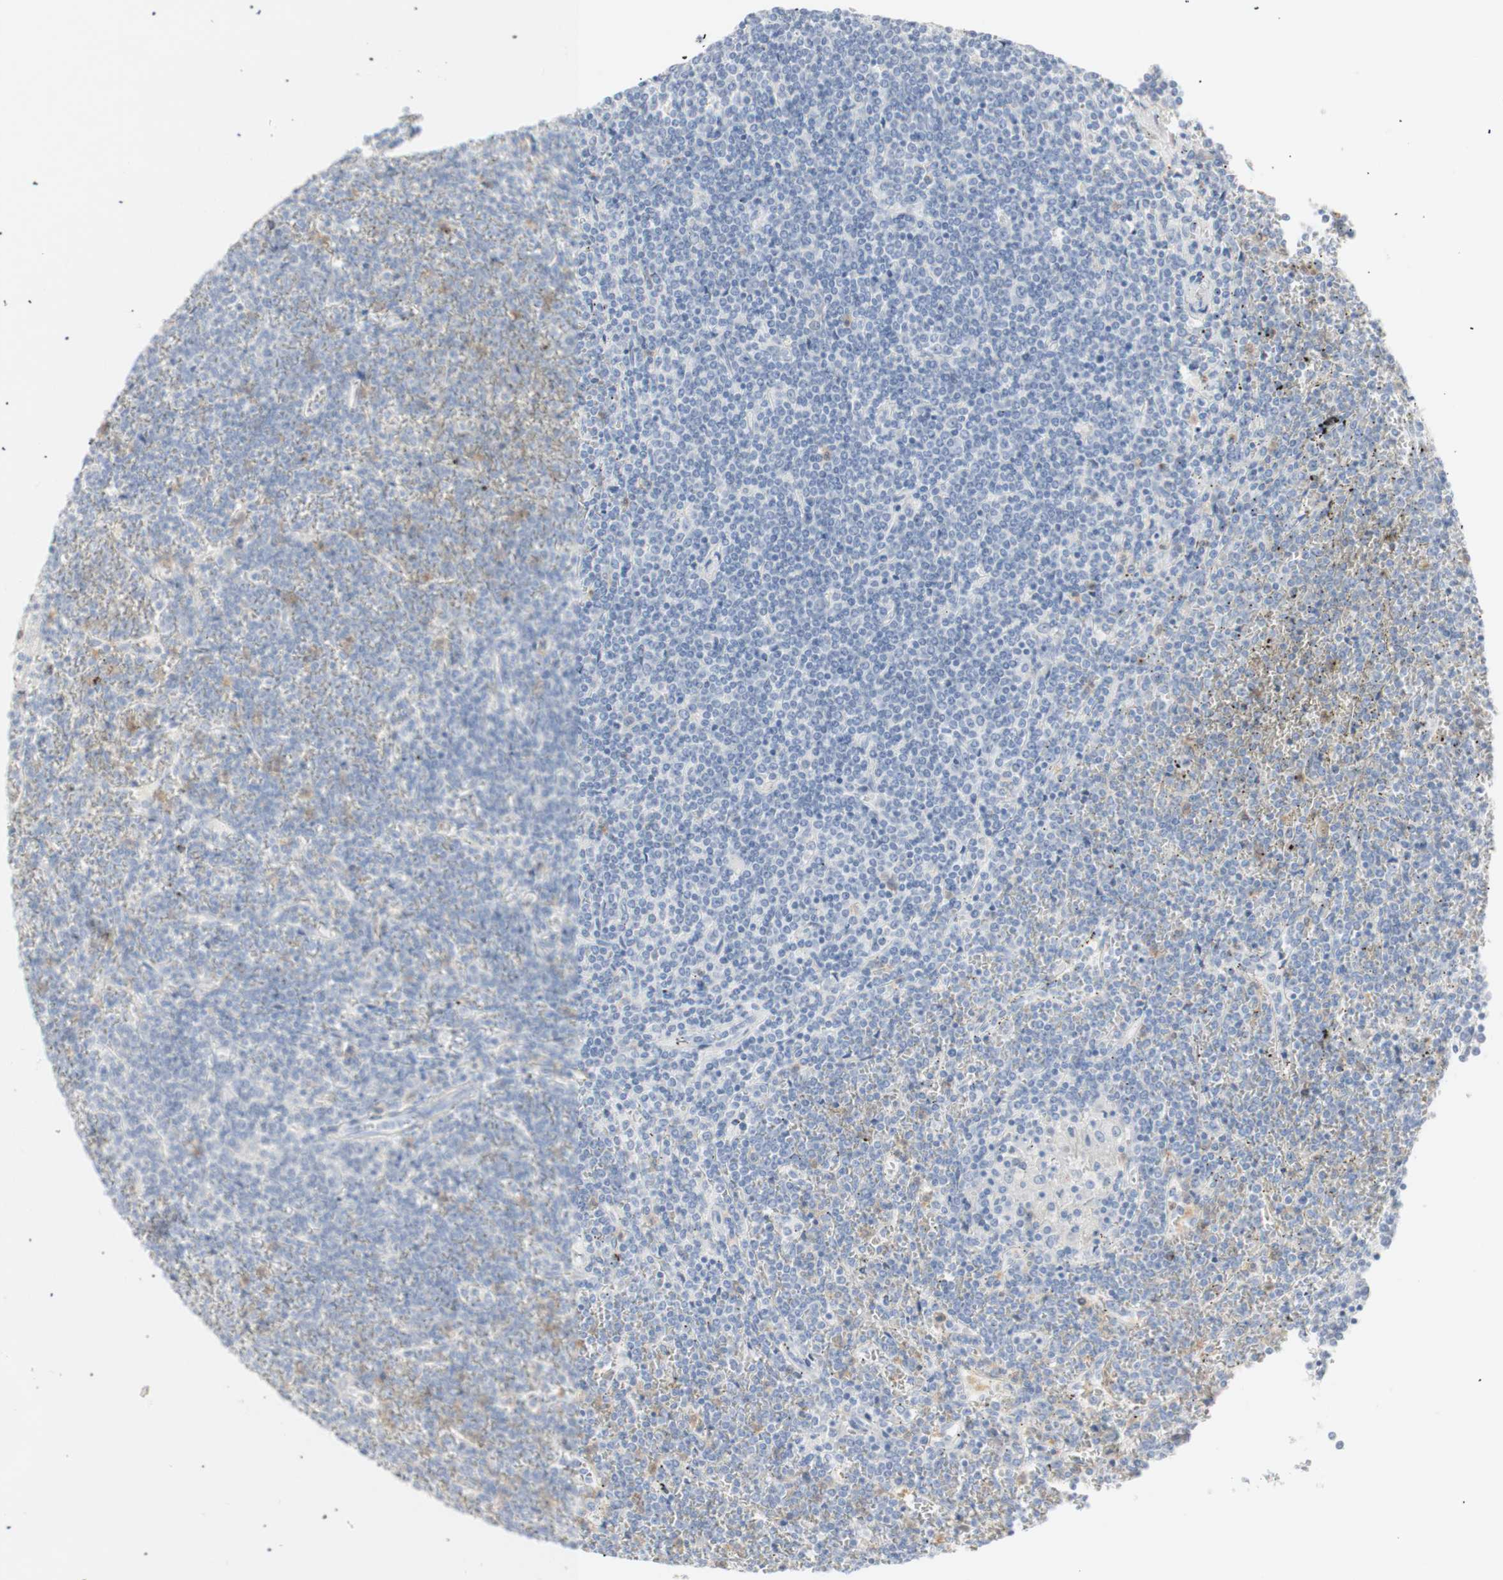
{"staining": {"intensity": "negative", "quantity": "none", "location": "none"}, "tissue": "lymphoma", "cell_type": "Tumor cells", "image_type": "cancer", "snomed": [{"axis": "morphology", "description": "Malignant lymphoma, non-Hodgkin's type, Low grade"}, {"axis": "topography", "description": "Spleen"}], "caption": "A photomicrograph of lymphoma stained for a protein reveals no brown staining in tumor cells. (DAB IHC with hematoxylin counter stain).", "gene": "B4GALNT3", "patient": {"sex": "female", "age": 19}}